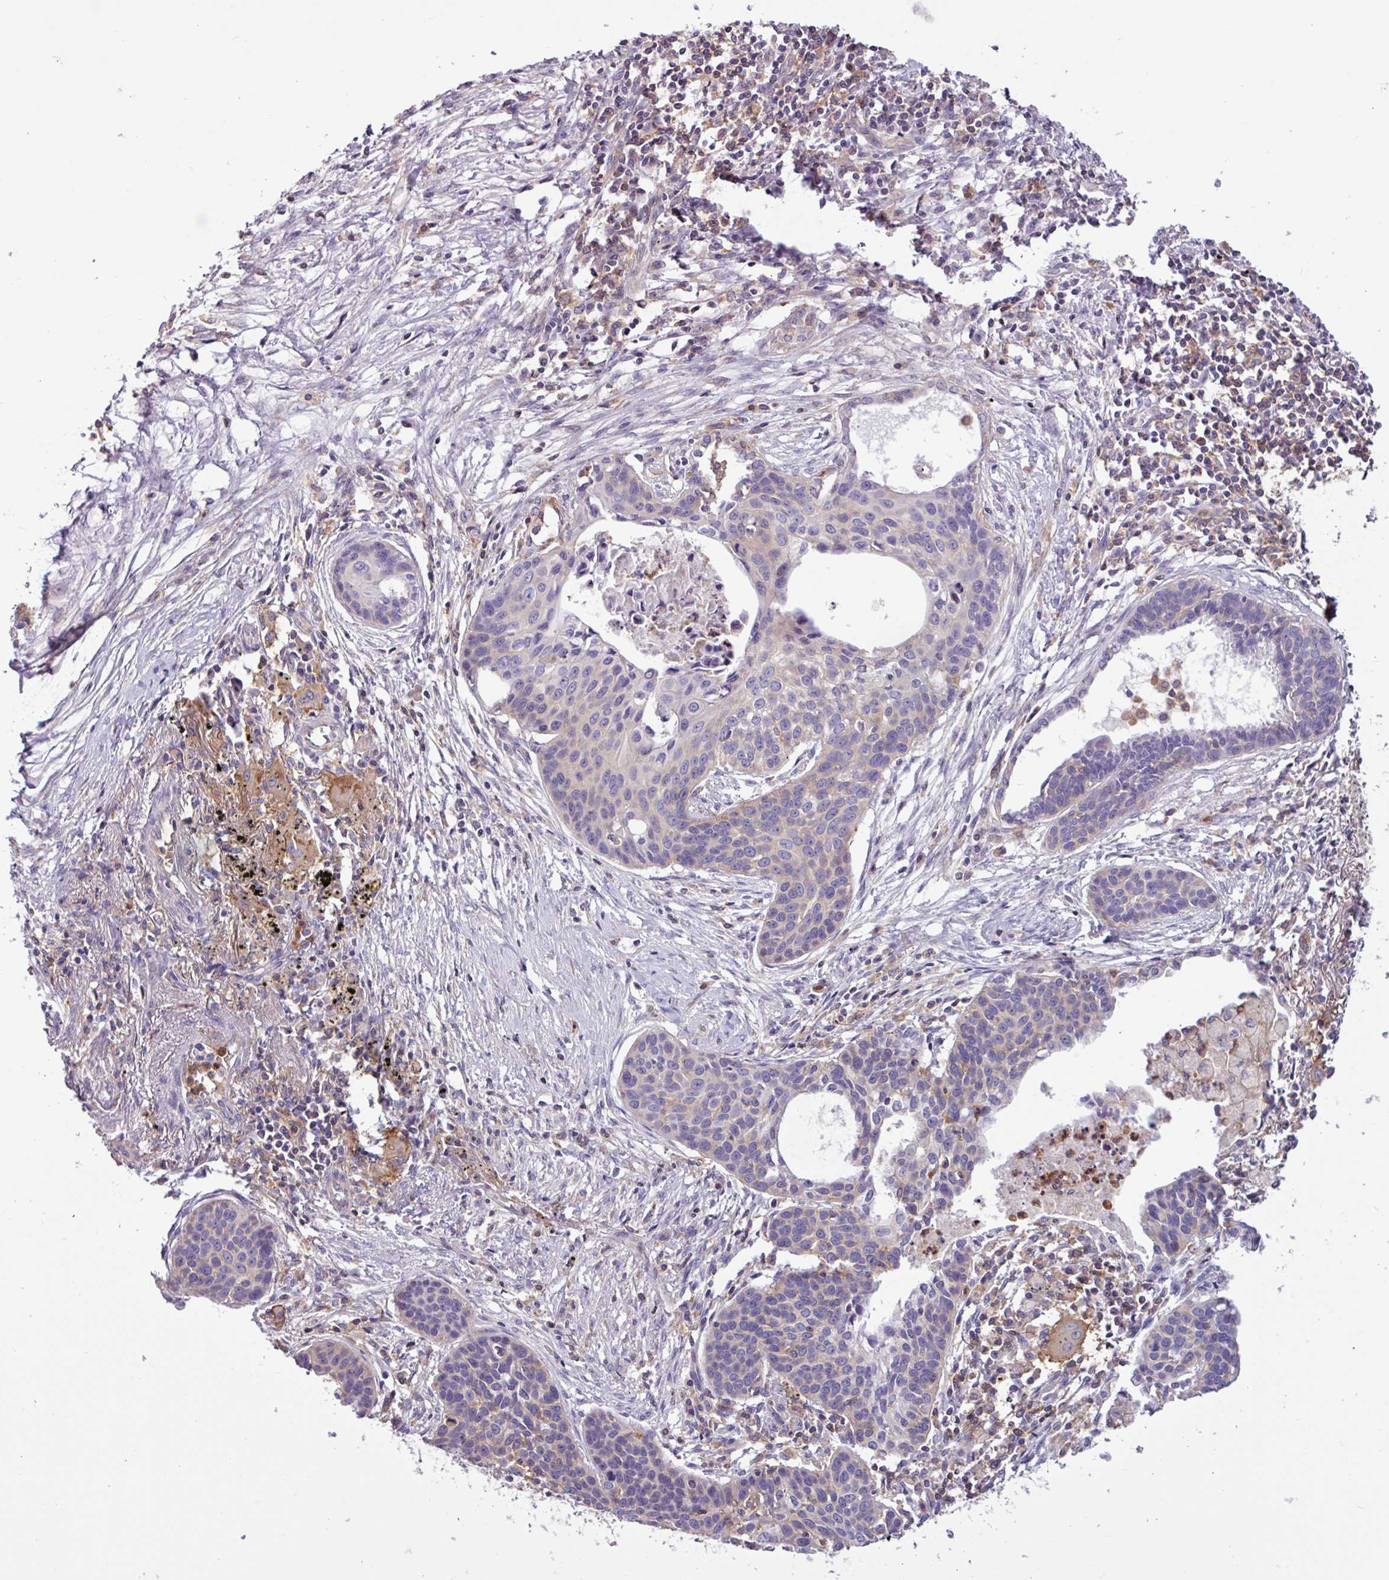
{"staining": {"intensity": "negative", "quantity": "none", "location": "none"}, "tissue": "lung cancer", "cell_type": "Tumor cells", "image_type": "cancer", "snomed": [{"axis": "morphology", "description": "Squamous cell carcinoma, NOS"}, {"axis": "topography", "description": "Lung"}], "caption": "The micrograph shows no staining of tumor cells in squamous cell carcinoma (lung).", "gene": "ACTR3", "patient": {"sex": "male", "age": 71}}